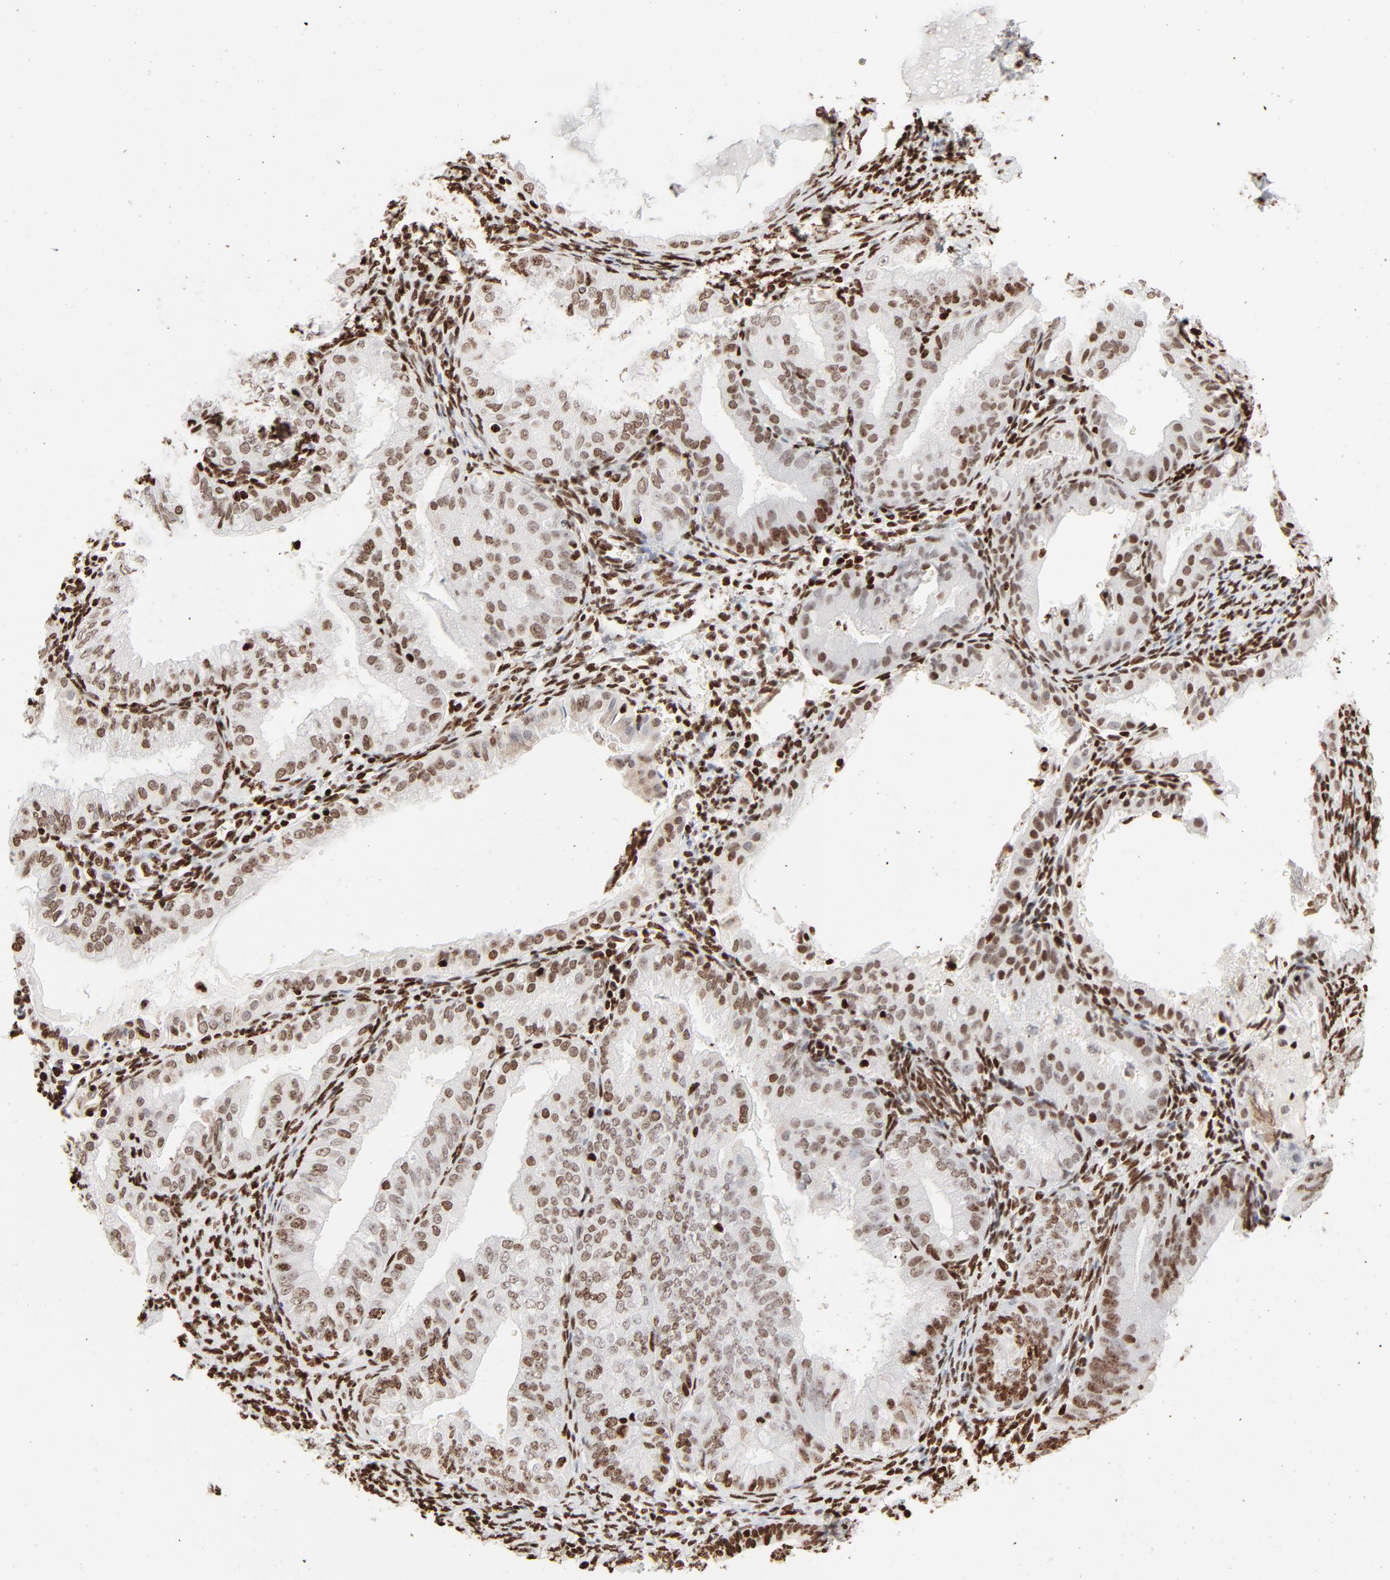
{"staining": {"intensity": "moderate", "quantity": ">75%", "location": "nuclear"}, "tissue": "endometrial cancer", "cell_type": "Tumor cells", "image_type": "cancer", "snomed": [{"axis": "morphology", "description": "Adenocarcinoma, NOS"}, {"axis": "topography", "description": "Endometrium"}], "caption": "A photomicrograph of adenocarcinoma (endometrial) stained for a protein displays moderate nuclear brown staining in tumor cells.", "gene": "HMGB2", "patient": {"sex": "female", "age": 76}}